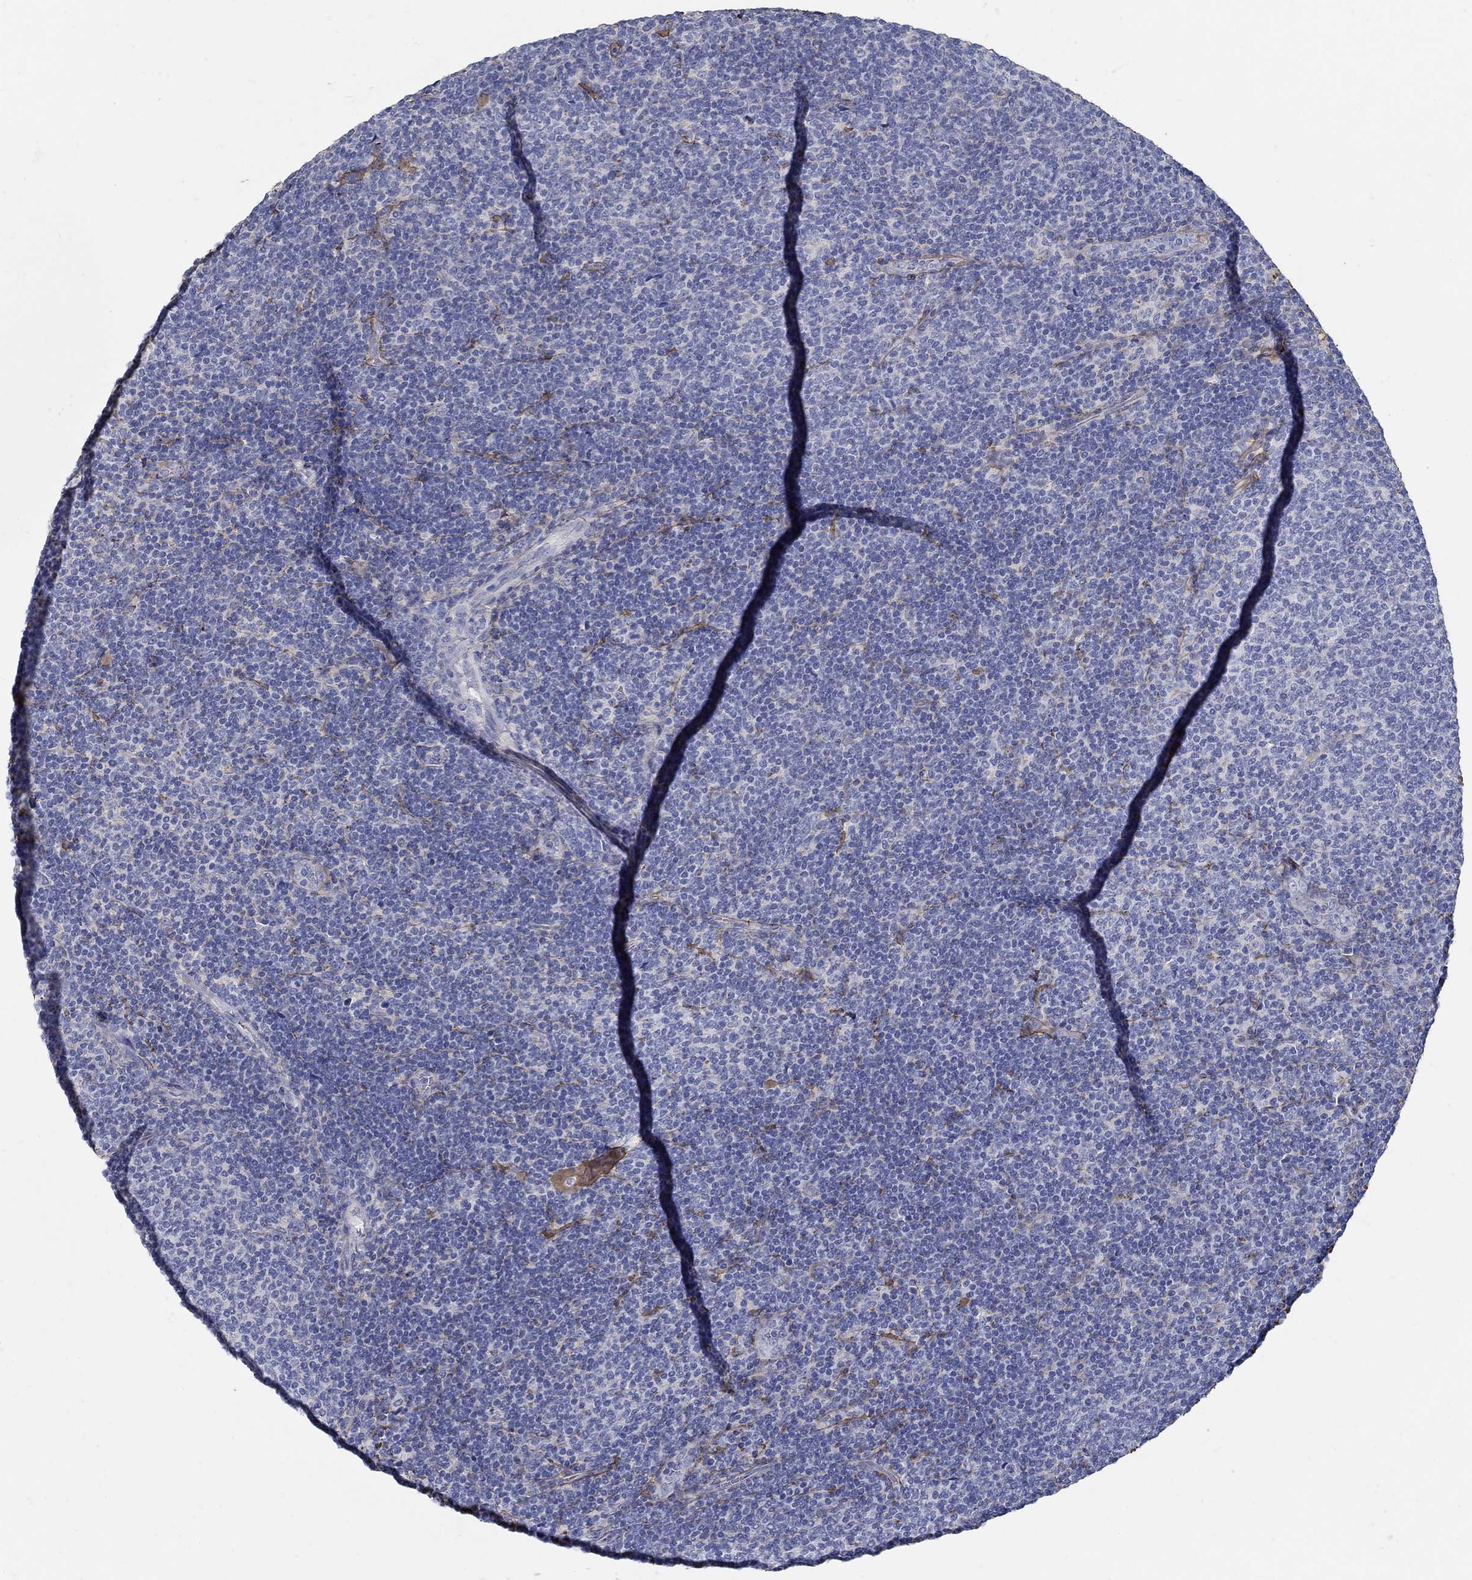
{"staining": {"intensity": "negative", "quantity": "none", "location": "none"}, "tissue": "lymphoma", "cell_type": "Tumor cells", "image_type": "cancer", "snomed": [{"axis": "morphology", "description": "Malignant lymphoma, non-Hodgkin's type, Low grade"}, {"axis": "topography", "description": "Lymph node"}], "caption": "IHC image of neoplastic tissue: human lymphoma stained with DAB shows no significant protein staining in tumor cells.", "gene": "TGFBI", "patient": {"sex": "male", "age": 52}}